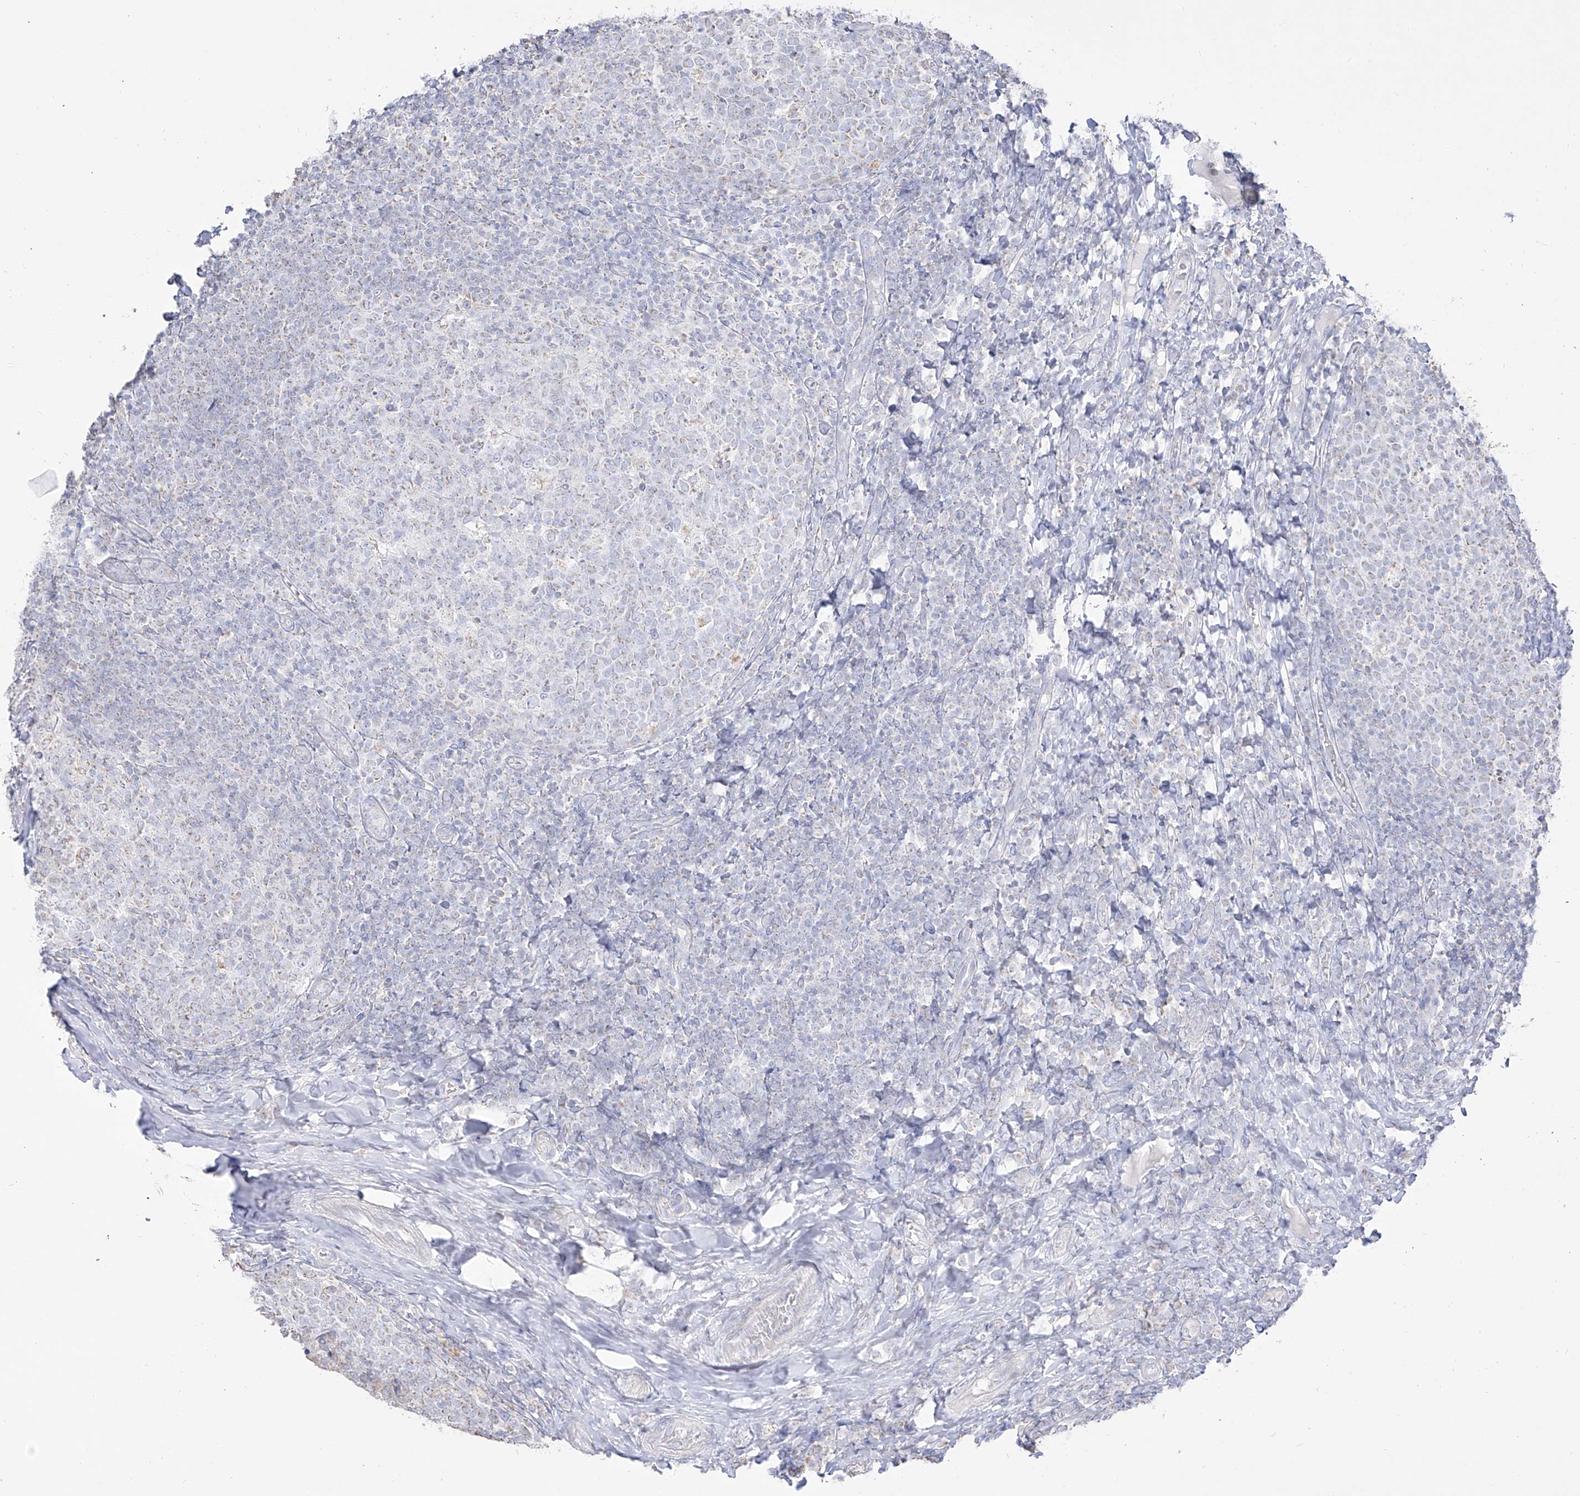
{"staining": {"intensity": "negative", "quantity": "none", "location": "none"}, "tissue": "tonsil", "cell_type": "Germinal center cells", "image_type": "normal", "snomed": [{"axis": "morphology", "description": "Normal tissue, NOS"}, {"axis": "topography", "description": "Tonsil"}], "caption": "The photomicrograph displays no significant positivity in germinal center cells of tonsil. The staining was performed using DAB to visualize the protein expression in brown, while the nuclei were stained in blue with hematoxylin (Magnification: 20x).", "gene": "RCHY1", "patient": {"sex": "female", "age": 19}}